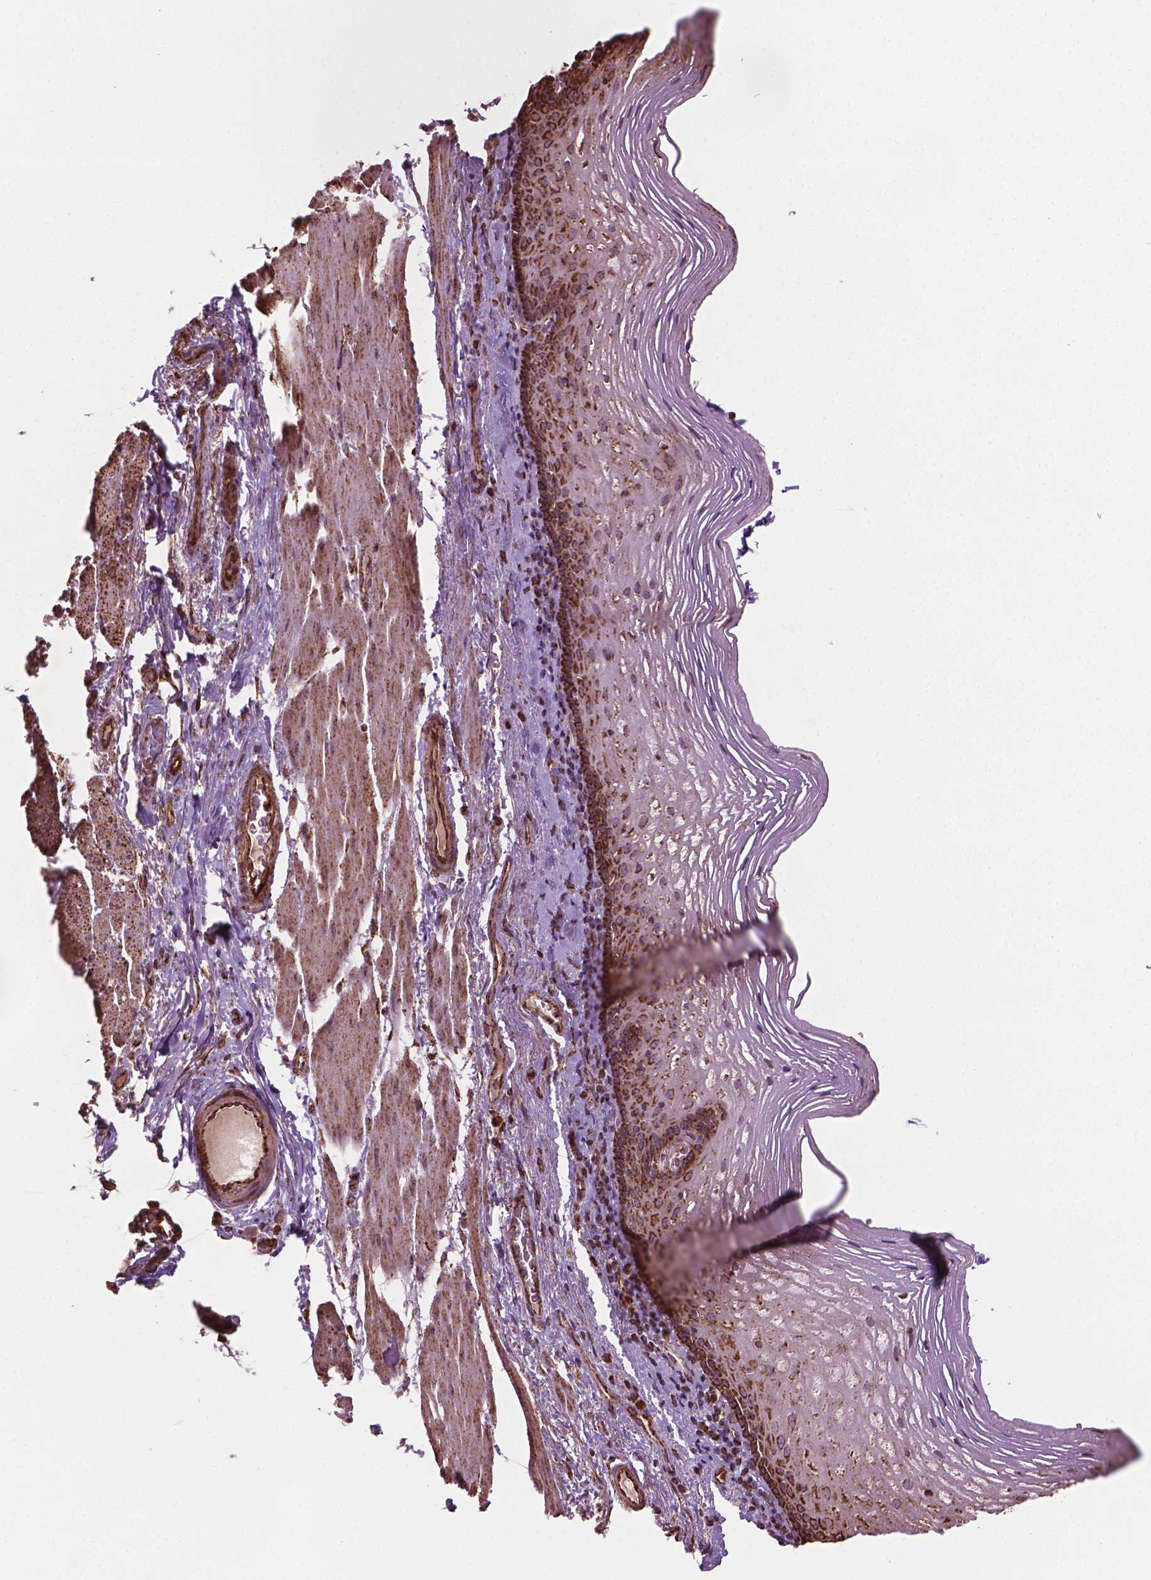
{"staining": {"intensity": "moderate", "quantity": ">75%", "location": "cytoplasmic/membranous"}, "tissue": "esophagus", "cell_type": "Squamous epithelial cells", "image_type": "normal", "snomed": [{"axis": "morphology", "description": "Normal tissue, NOS"}, {"axis": "topography", "description": "Esophagus"}], "caption": "Immunohistochemical staining of normal human esophagus shows >75% levels of moderate cytoplasmic/membranous protein staining in about >75% of squamous epithelial cells.", "gene": "HS3ST3A1", "patient": {"sex": "male", "age": 76}}